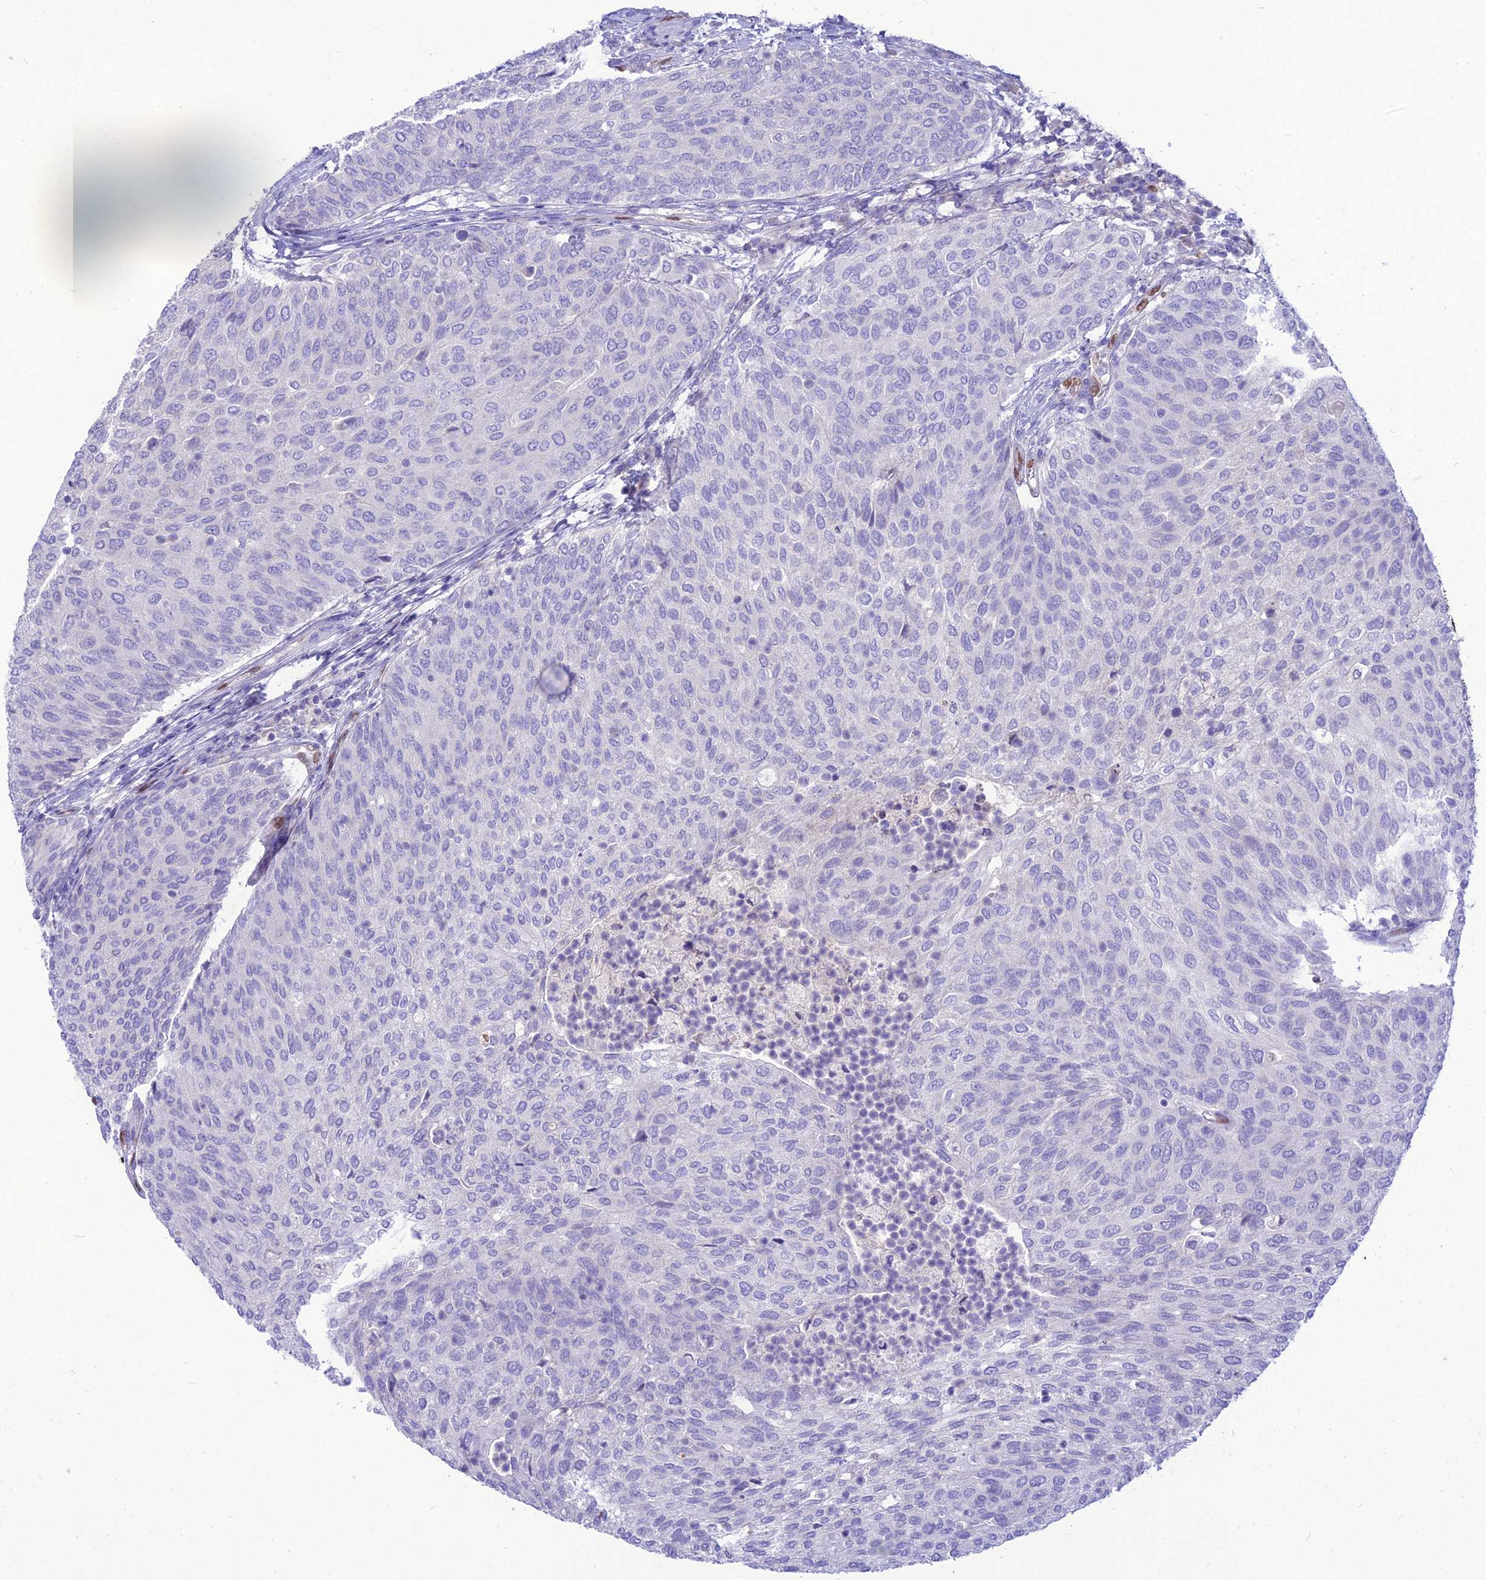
{"staining": {"intensity": "negative", "quantity": "none", "location": "none"}, "tissue": "urothelial cancer", "cell_type": "Tumor cells", "image_type": "cancer", "snomed": [{"axis": "morphology", "description": "Urothelial carcinoma, Low grade"}, {"axis": "topography", "description": "Urinary bladder"}], "caption": "Urothelial cancer stained for a protein using immunohistochemistry displays no staining tumor cells.", "gene": "NOVA2", "patient": {"sex": "female", "age": 79}}